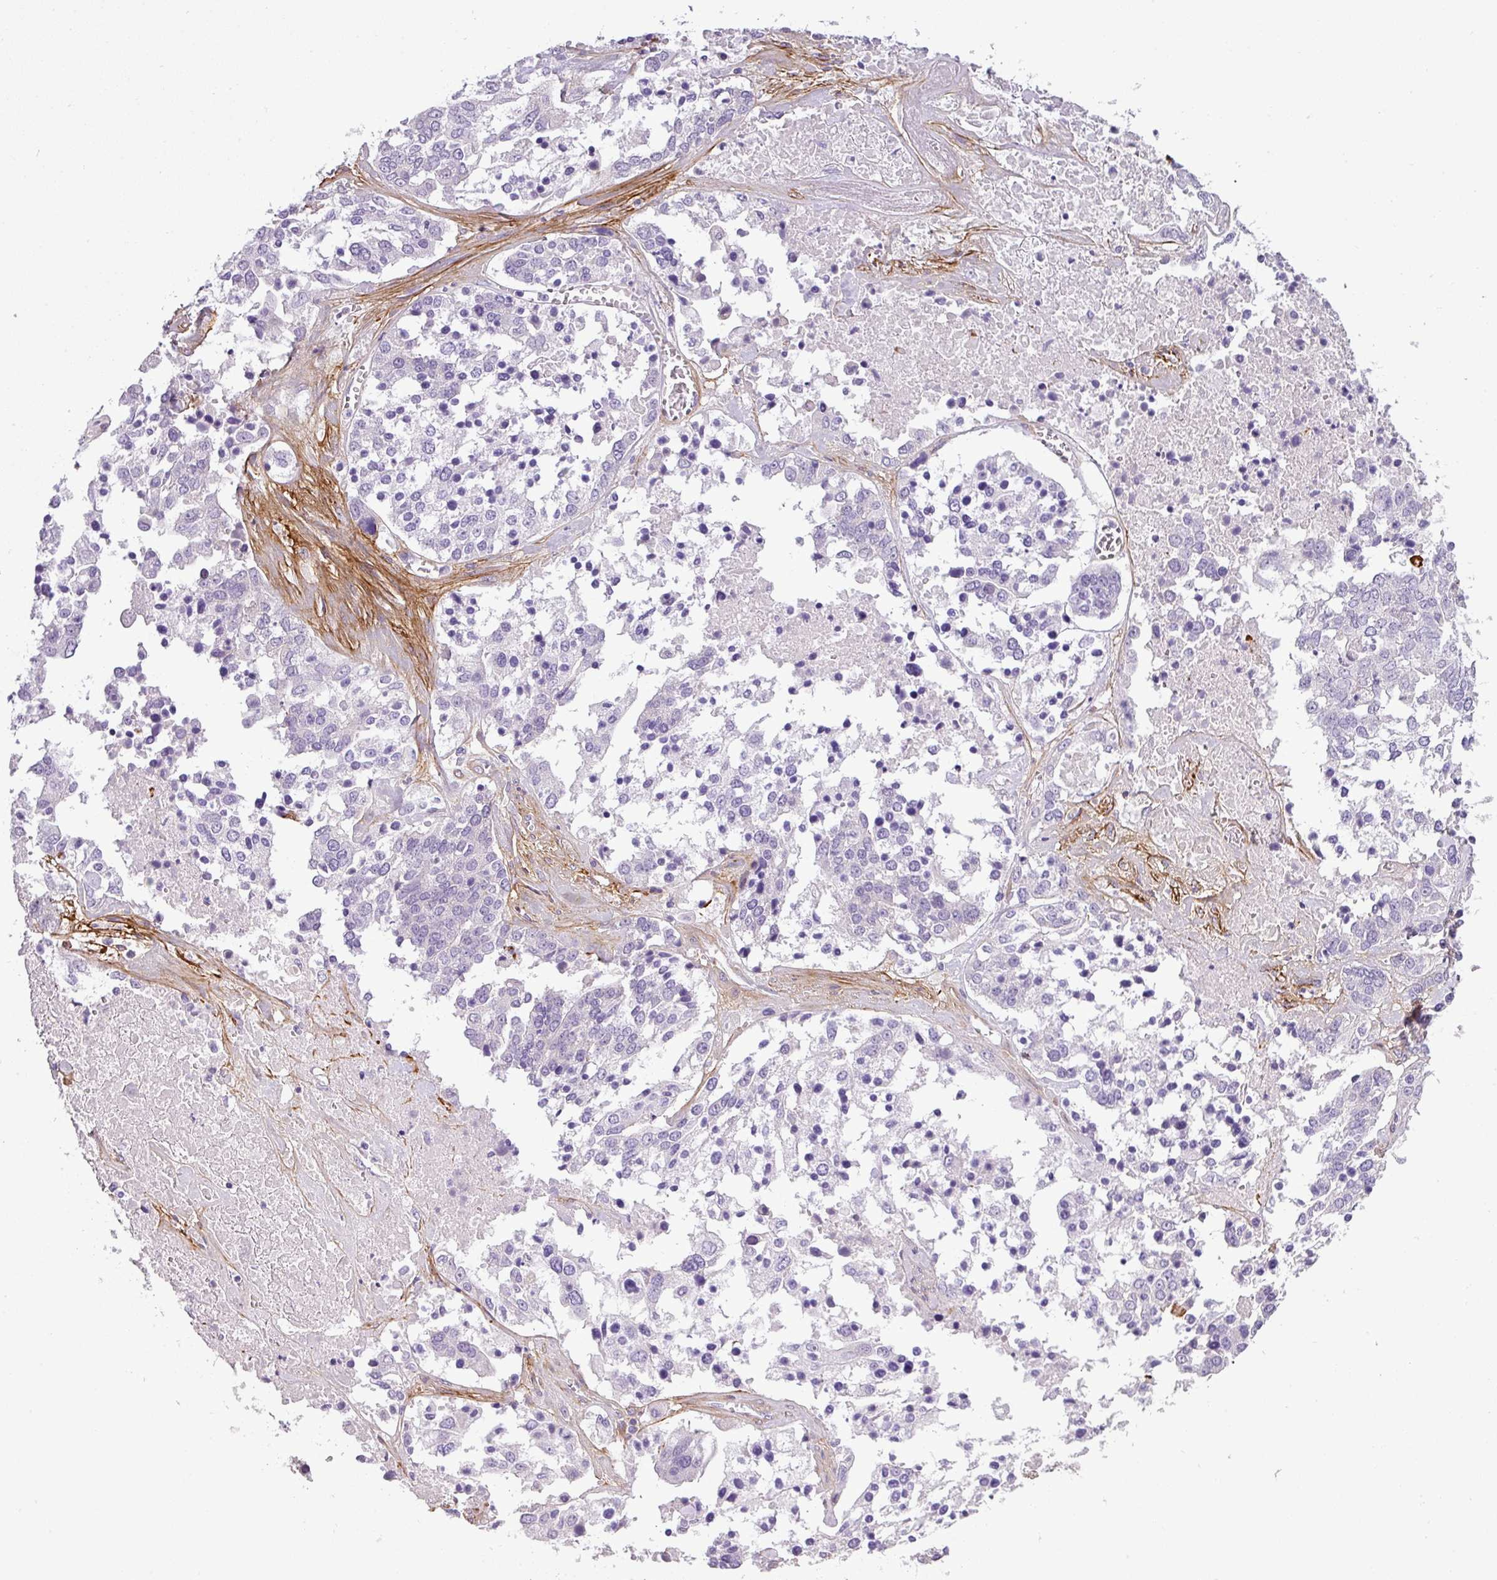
{"staining": {"intensity": "negative", "quantity": "none", "location": "none"}, "tissue": "ovarian cancer", "cell_type": "Tumor cells", "image_type": "cancer", "snomed": [{"axis": "morphology", "description": "Cystadenocarcinoma, serous, NOS"}, {"axis": "topography", "description": "Ovary"}], "caption": "This is a image of immunohistochemistry staining of ovarian serous cystadenocarcinoma, which shows no positivity in tumor cells.", "gene": "PARD6G", "patient": {"sex": "female", "age": 44}}